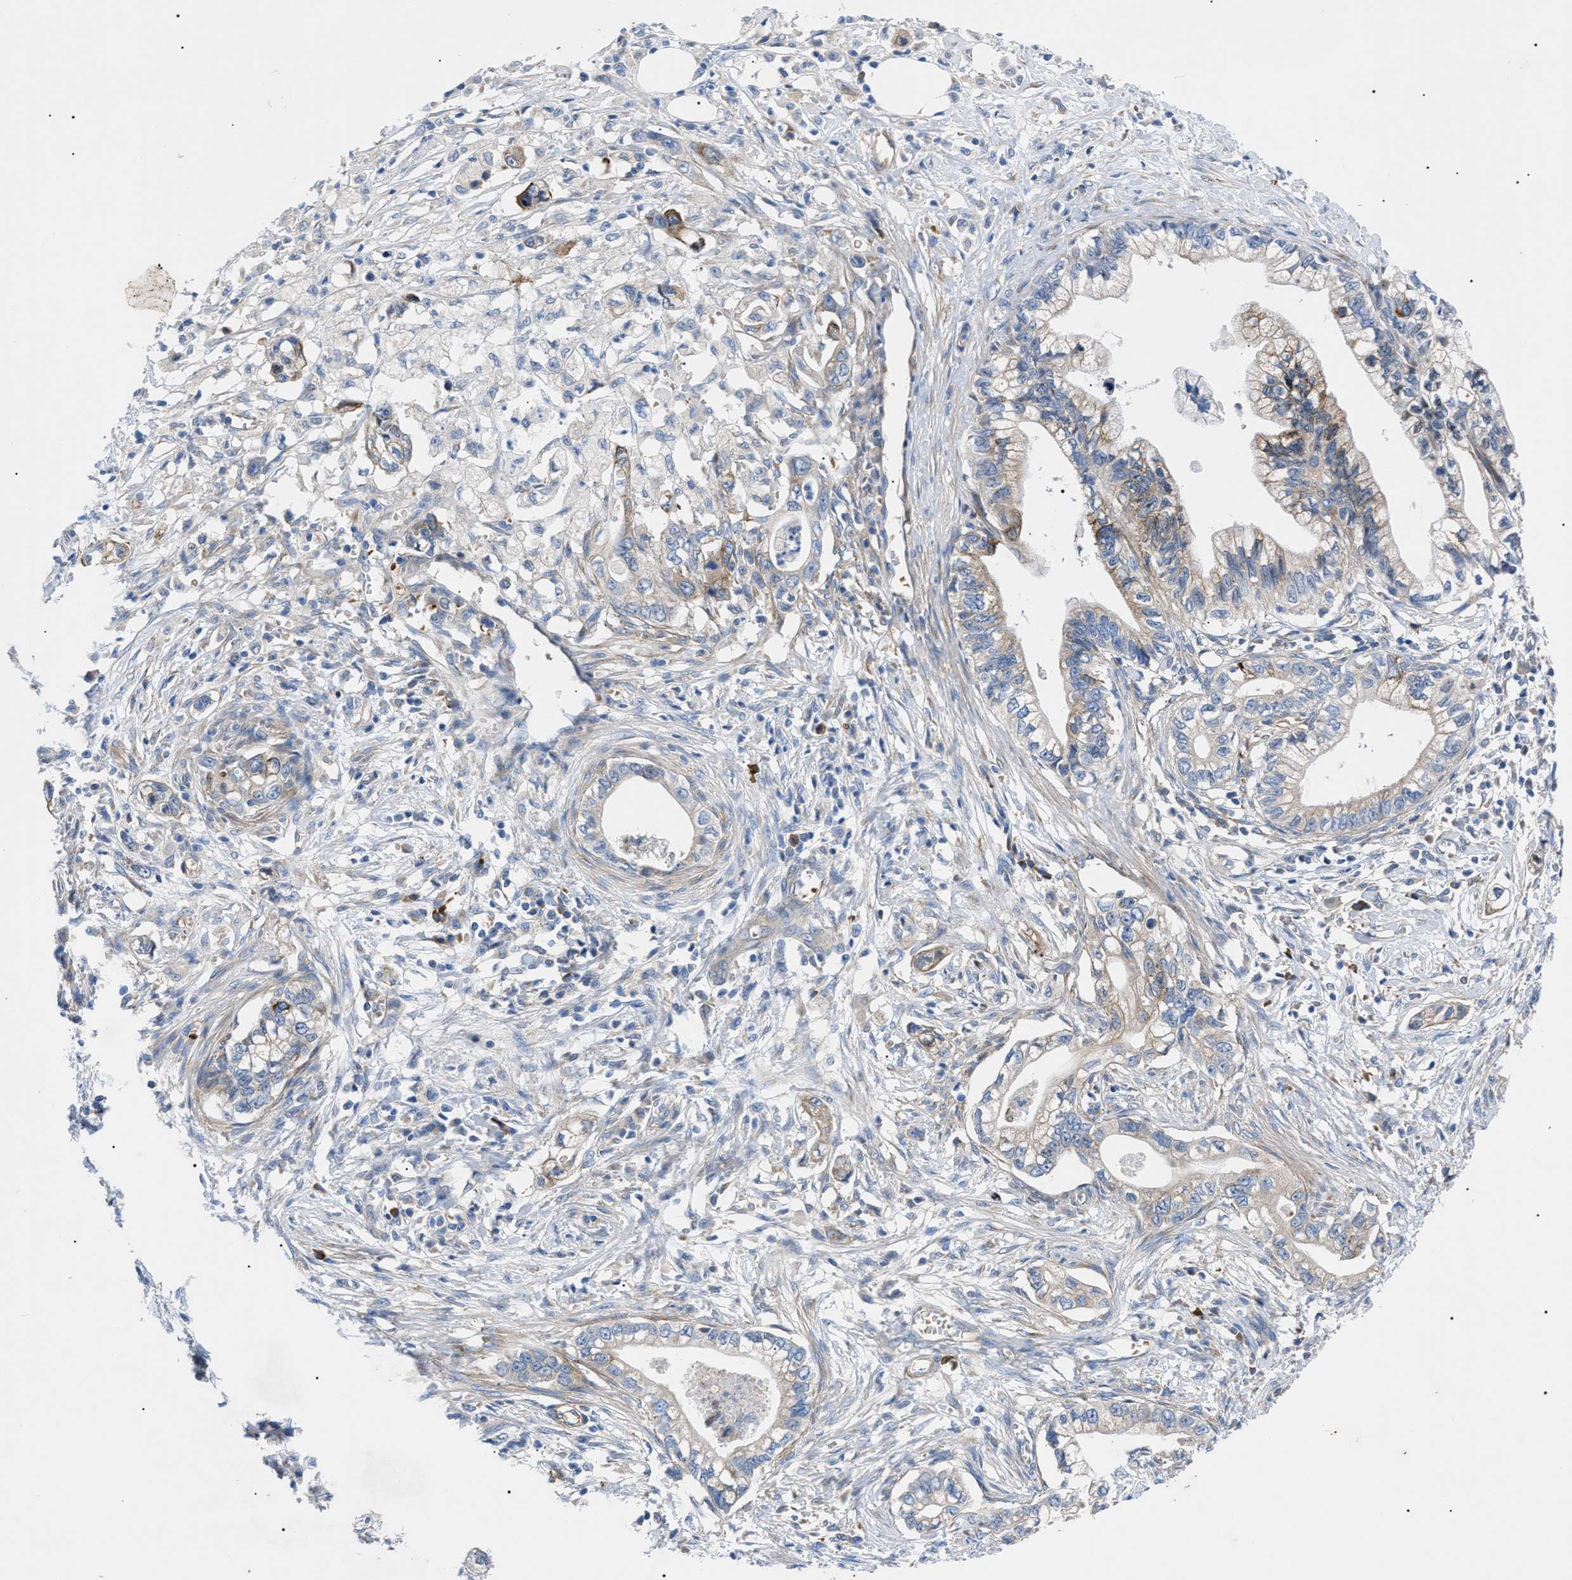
{"staining": {"intensity": "moderate", "quantity": "<25%", "location": "cytoplasmic/membranous"}, "tissue": "pancreatic cancer", "cell_type": "Tumor cells", "image_type": "cancer", "snomed": [{"axis": "morphology", "description": "Adenocarcinoma, NOS"}, {"axis": "topography", "description": "Pancreas"}], "caption": "Immunohistochemistry of pancreatic cancer (adenocarcinoma) demonstrates low levels of moderate cytoplasmic/membranous expression in approximately <25% of tumor cells. Using DAB (brown) and hematoxylin (blue) stains, captured at high magnification using brightfield microscopy.", "gene": "HSPB8", "patient": {"sex": "male", "age": 56}}